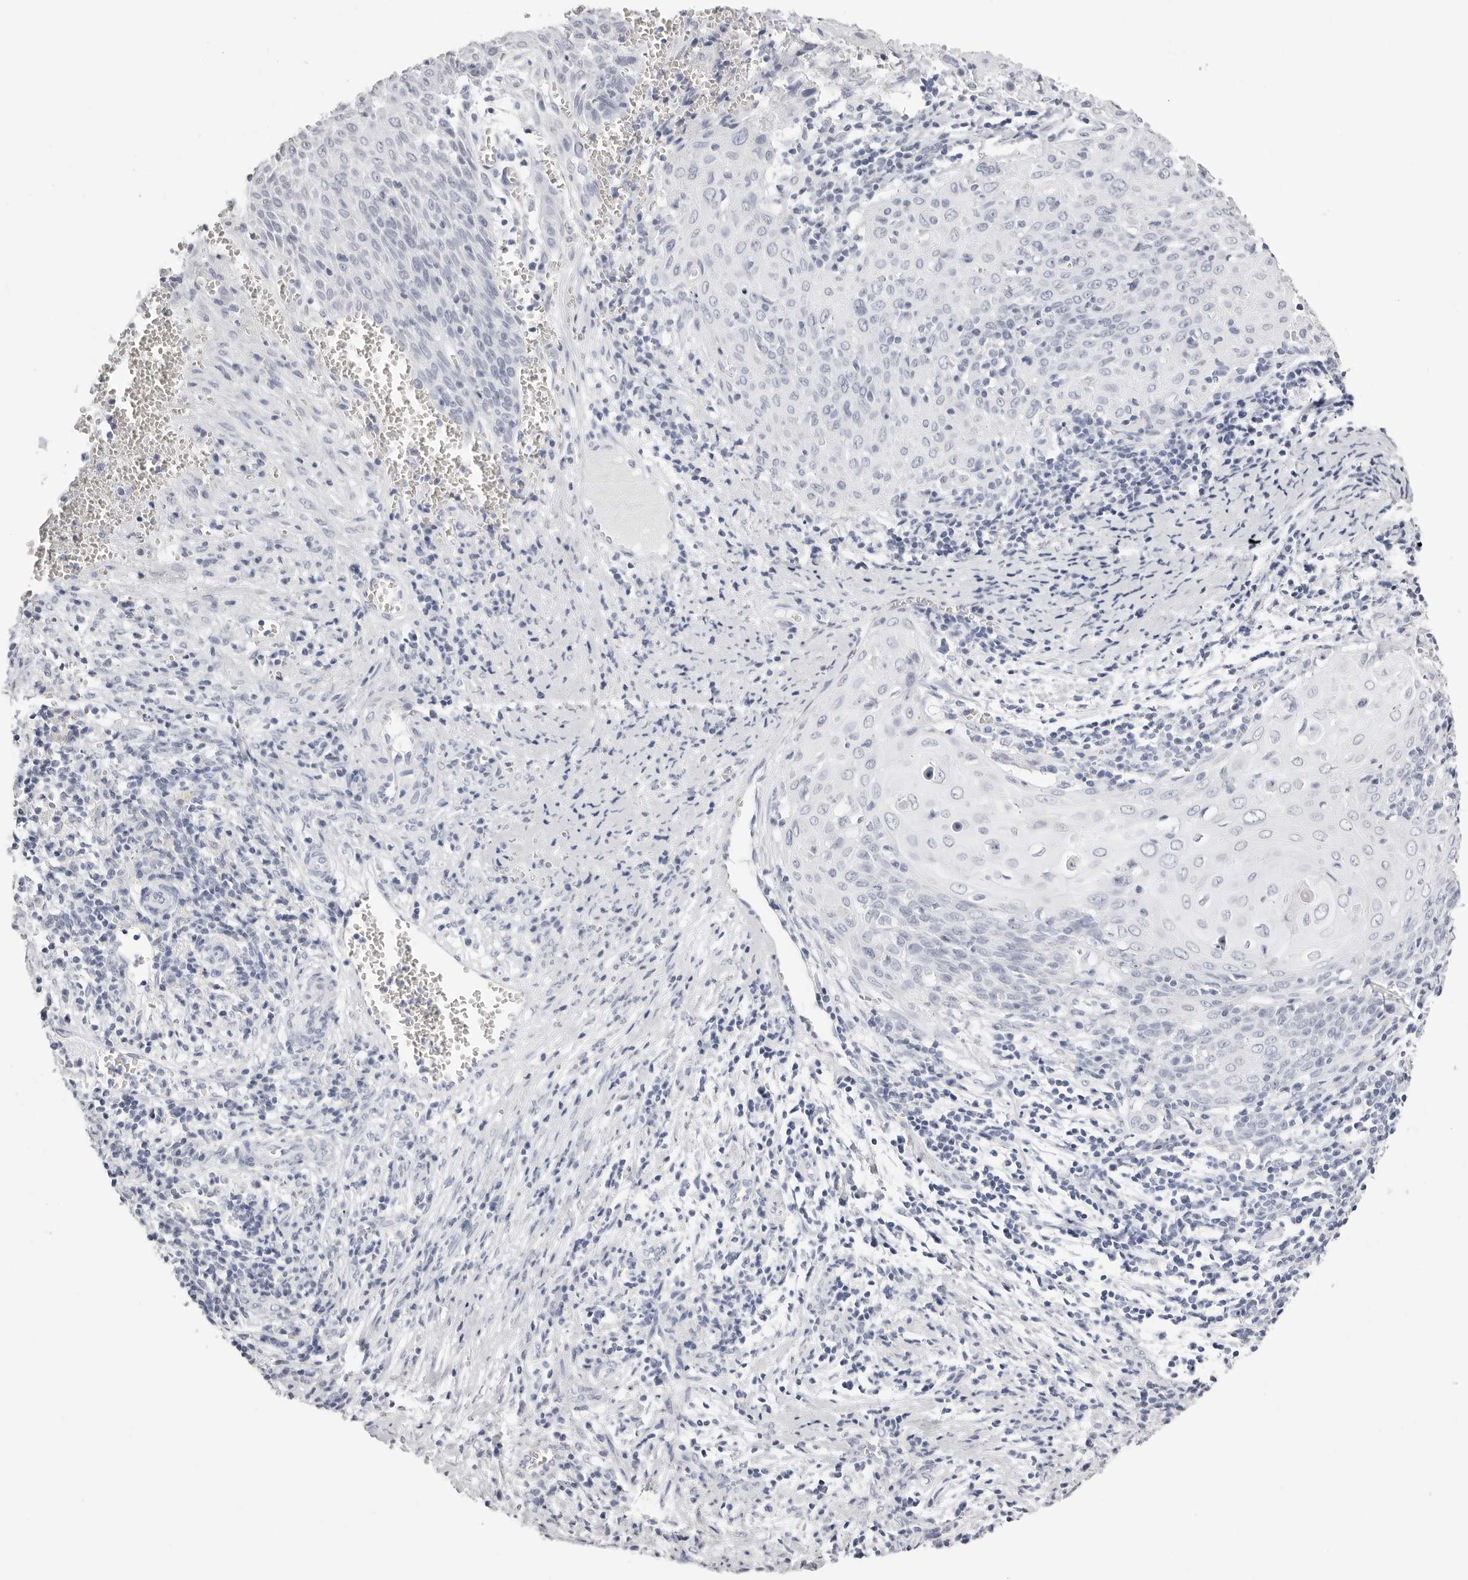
{"staining": {"intensity": "negative", "quantity": "none", "location": "none"}, "tissue": "cervical cancer", "cell_type": "Tumor cells", "image_type": "cancer", "snomed": [{"axis": "morphology", "description": "Squamous cell carcinoma, NOS"}, {"axis": "topography", "description": "Cervix"}], "caption": "This is a image of immunohistochemistry (IHC) staining of cervical cancer, which shows no positivity in tumor cells.", "gene": "RHO", "patient": {"sex": "female", "age": 39}}